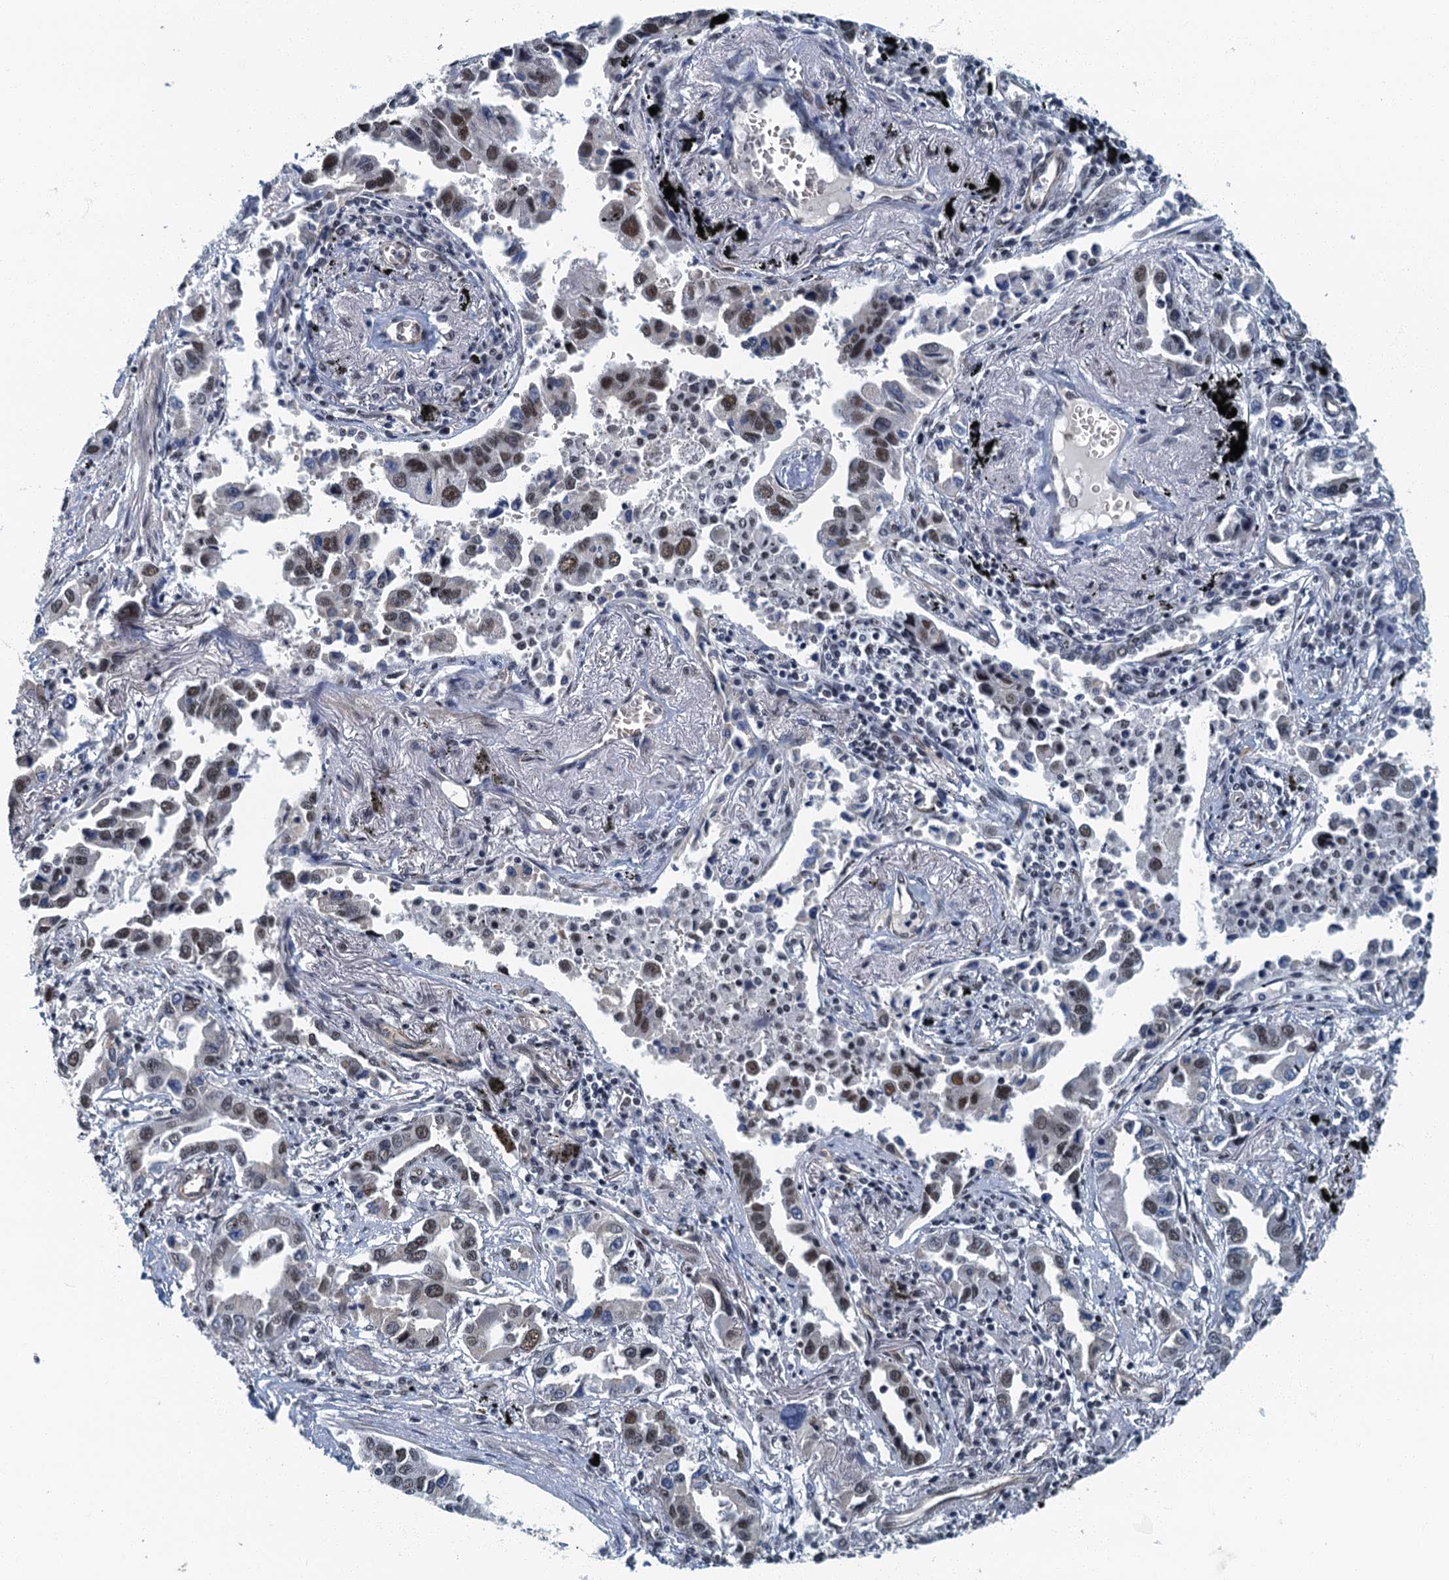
{"staining": {"intensity": "moderate", "quantity": ">75%", "location": "nuclear"}, "tissue": "lung cancer", "cell_type": "Tumor cells", "image_type": "cancer", "snomed": [{"axis": "morphology", "description": "Adenocarcinoma, NOS"}, {"axis": "topography", "description": "Lung"}], "caption": "Immunohistochemical staining of human lung cancer demonstrates moderate nuclear protein staining in about >75% of tumor cells. (DAB (3,3'-diaminobenzidine) = brown stain, brightfield microscopy at high magnification).", "gene": "GADL1", "patient": {"sex": "male", "age": 67}}